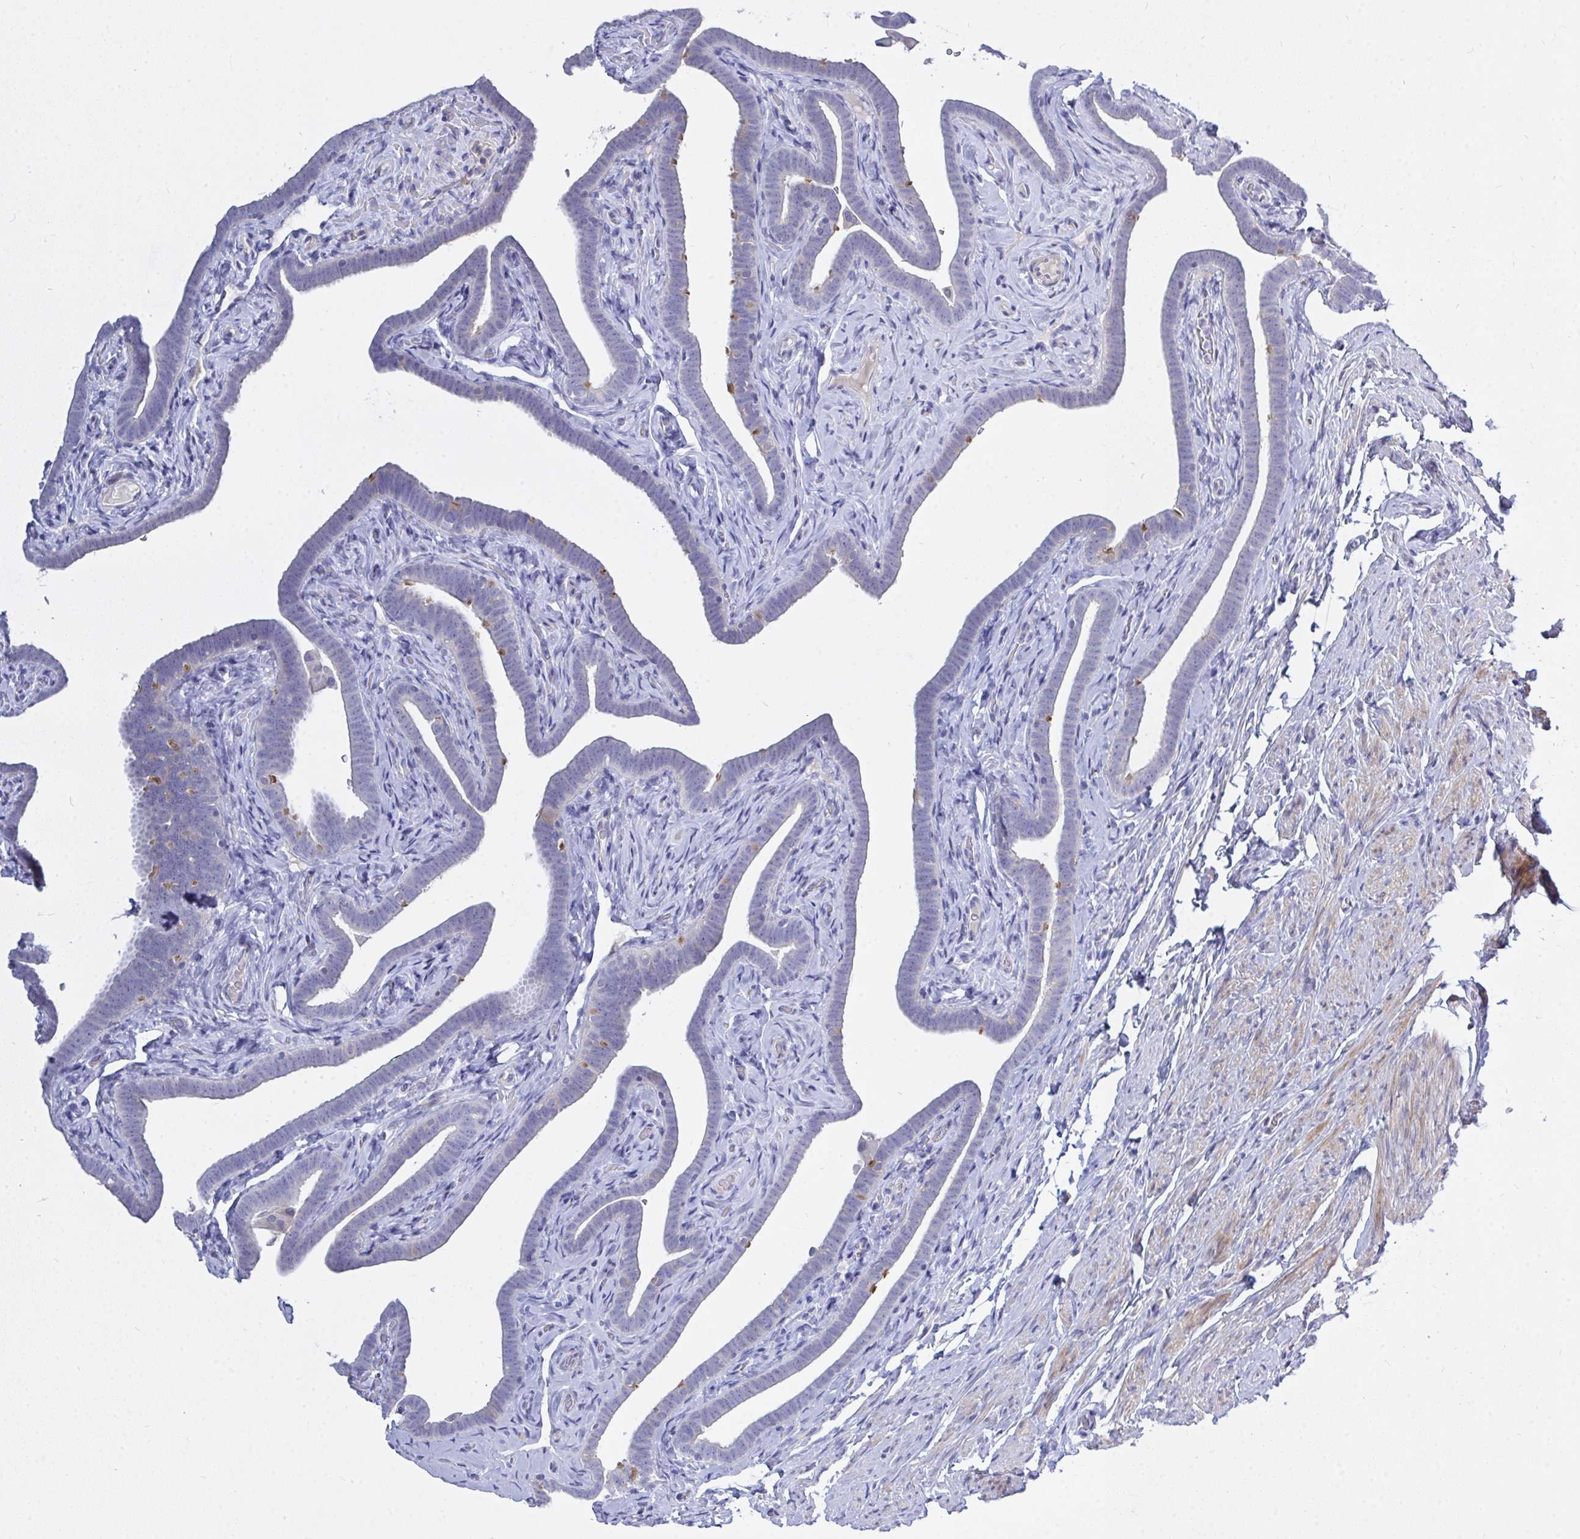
{"staining": {"intensity": "moderate", "quantity": "<25%", "location": "cytoplasmic/membranous"}, "tissue": "fallopian tube", "cell_type": "Glandular cells", "image_type": "normal", "snomed": [{"axis": "morphology", "description": "Normal tissue, NOS"}, {"axis": "topography", "description": "Fallopian tube"}], "caption": "High-magnification brightfield microscopy of unremarkable fallopian tube stained with DAB (3,3'-diaminobenzidine) (brown) and counterstained with hematoxylin (blue). glandular cells exhibit moderate cytoplasmic/membranous expression is present in about<25% of cells.", "gene": "ZNF561", "patient": {"sex": "female", "age": 69}}